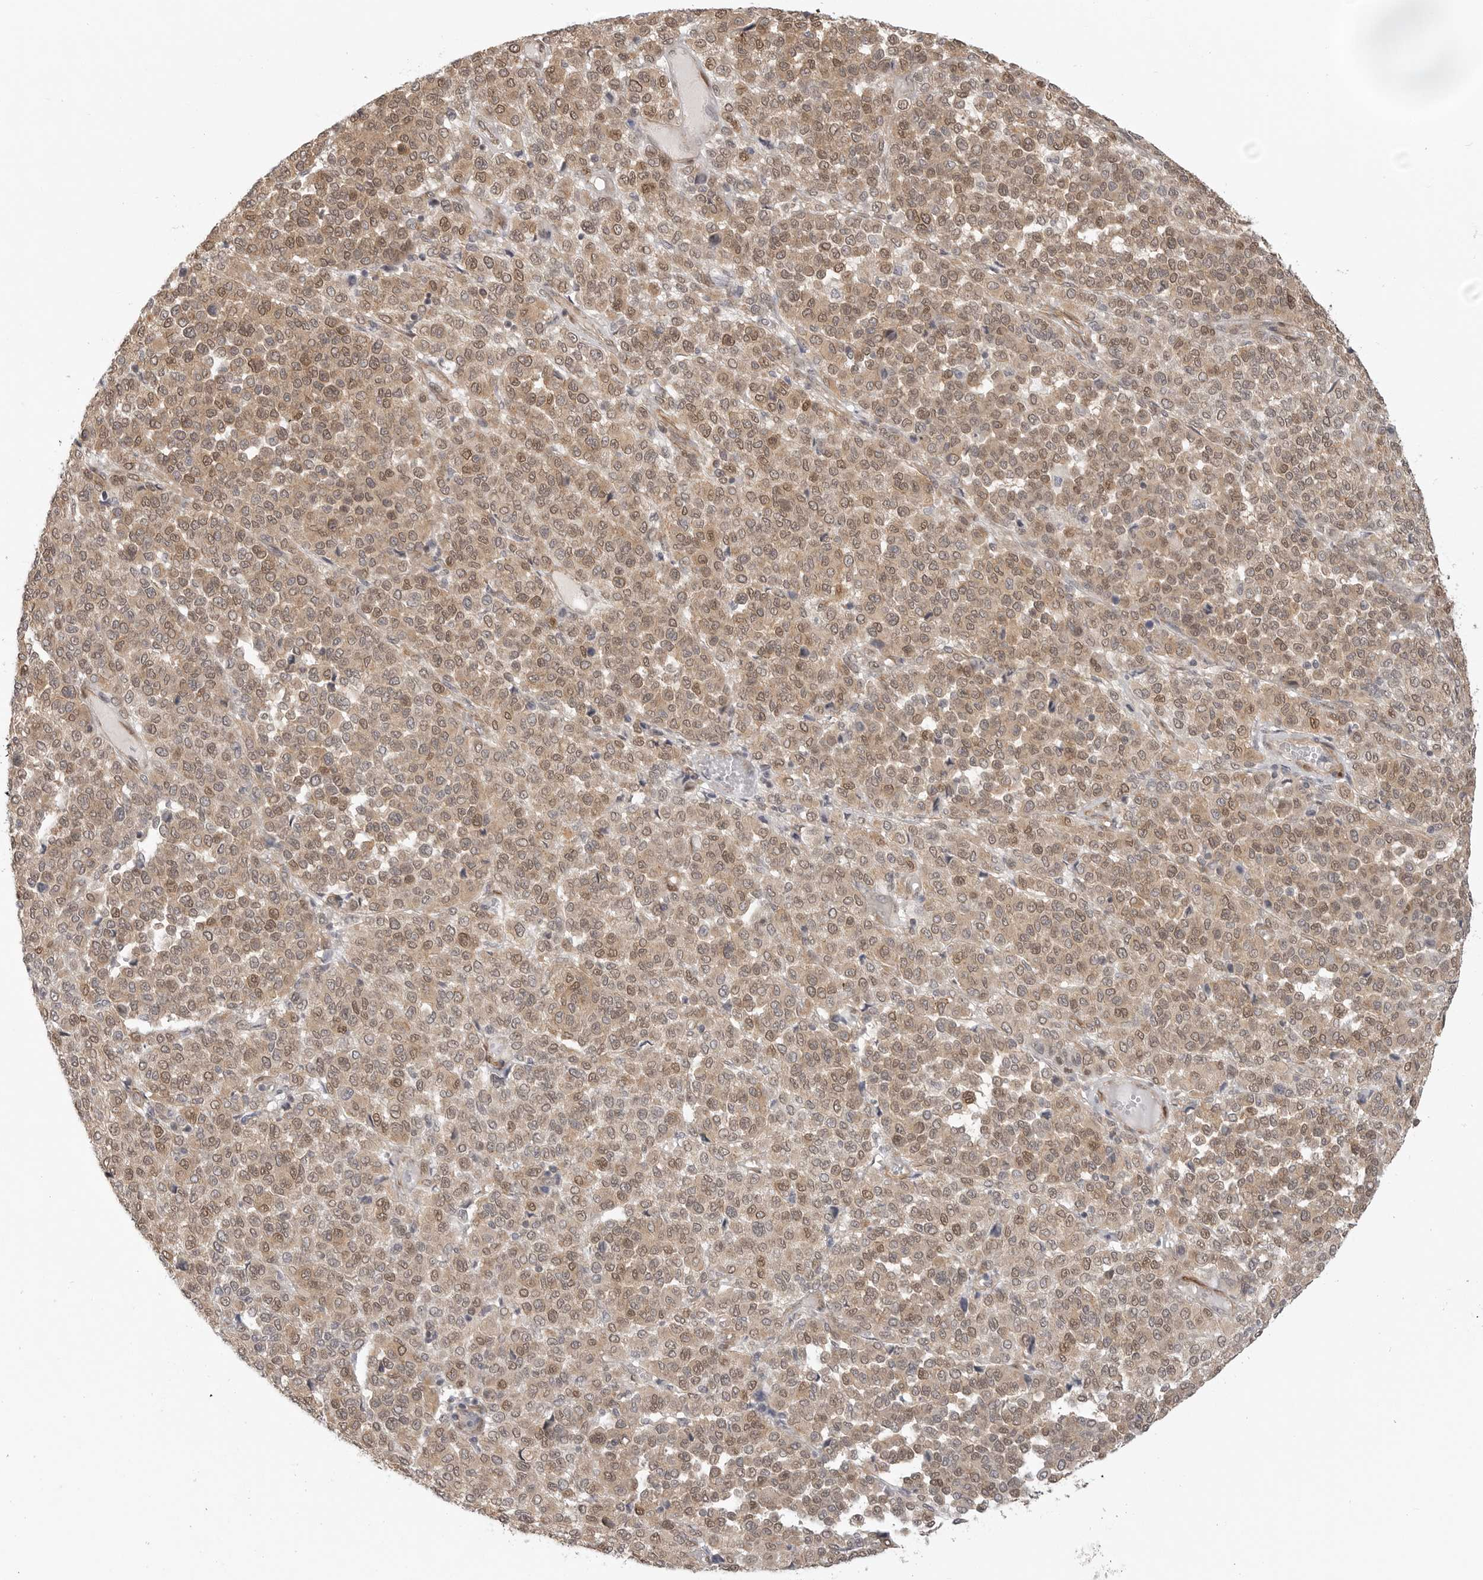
{"staining": {"intensity": "moderate", "quantity": ">75%", "location": "cytoplasmic/membranous,nuclear"}, "tissue": "melanoma", "cell_type": "Tumor cells", "image_type": "cancer", "snomed": [{"axis": "morphology", "description": "Malignant melanoma, Metastatic site"}, {"axis": "topography", "description": "Pancreas"}], "caption": "Tumor cells exhibit moderate cytoplasmic/membranous and nuclear positivity in about >75% of cells in melanoma. The staining was performed using DAB (3,3'-diaminobenzidine) to visualize the protein expression in brown, while the nuclei were stained in blue with hematoxylin (Magnification: 20x).", "gene": "ATOH7", "patient": {"sex": "female", "age": 30}}